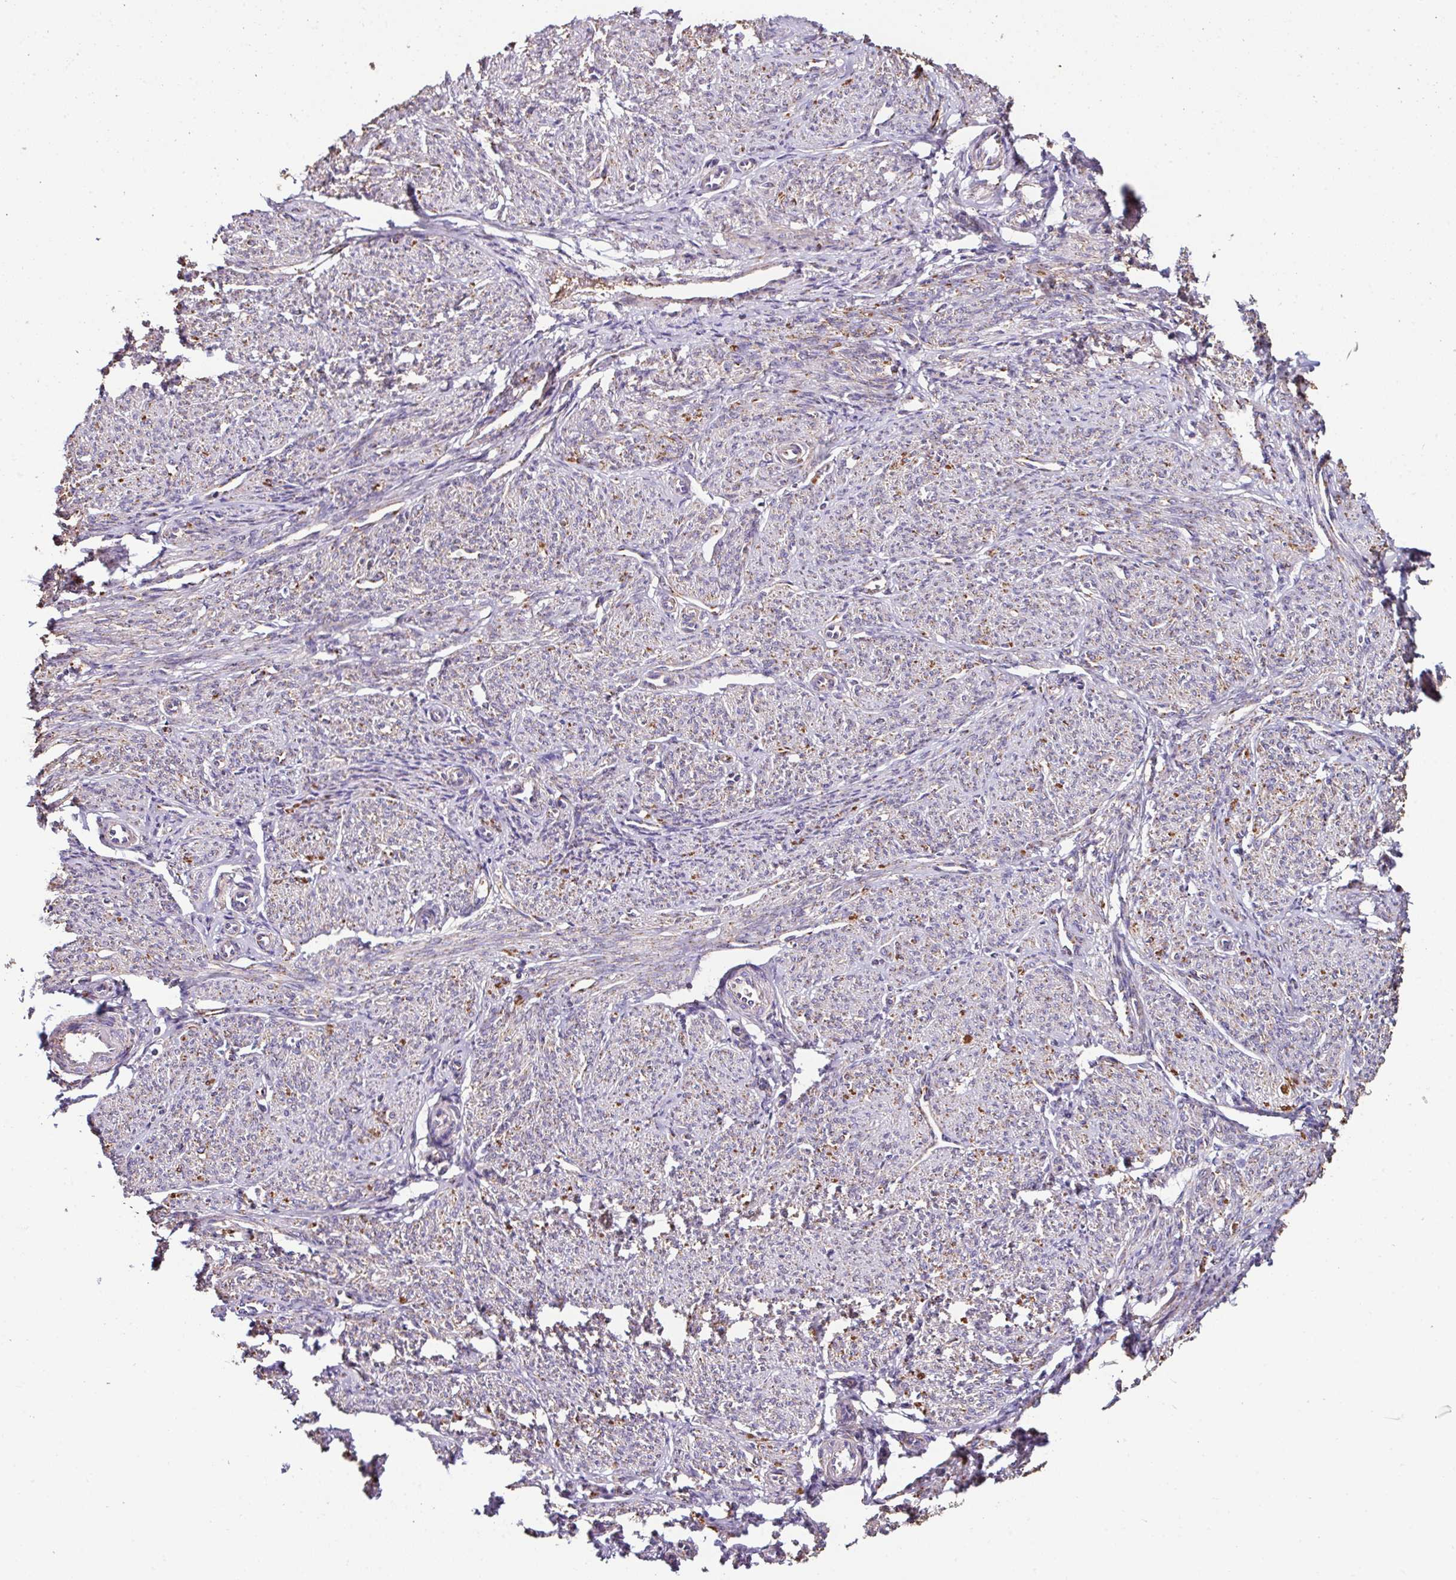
{"staining": {"intensity": "weak", "quantity": "25%-75%", "location": "cytoplasmic/membranous"}, "tissue": "smooth muscle", "cell_type": "Smooth muscle cells", "image_type": "normal", "snomed": [{"axis": "morphology", "description": "Normal tissue, NOS"}, {"axis": "topography", "description": "Smooth muscle"}], "caption": "Immunohistochemical staining of normal smooth muscle shows weak cytoplasmic/membranous protein positivity in approximately 25%-75% of smooth muscle cells. Nuclei are stained in blue.", "gene": "CPD", "patient": {"sex": "female", "age": 65}}